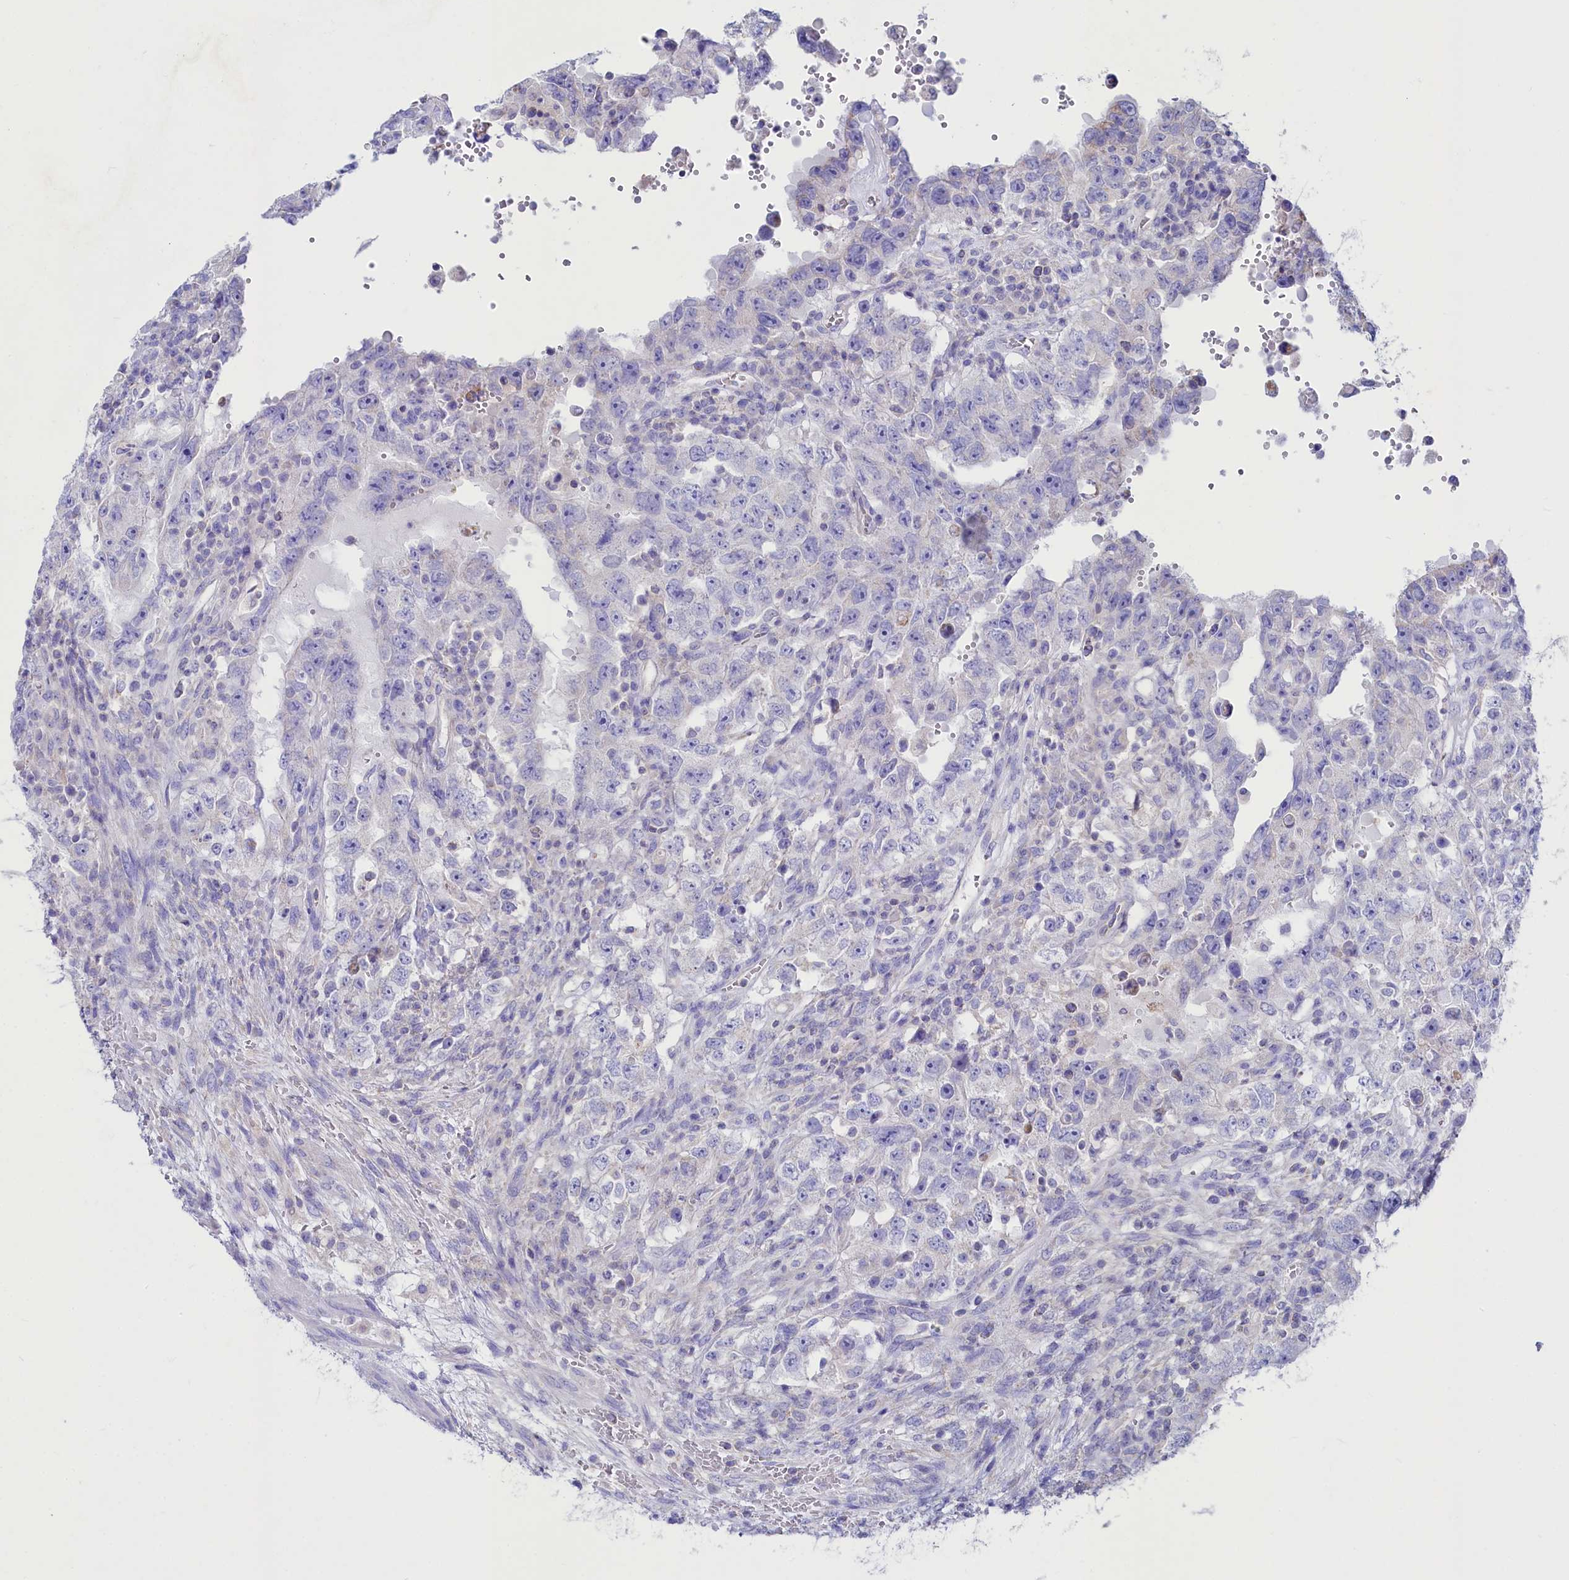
{"staining": {"intensity": "negative", "quantity": "none", "location": "none"}, "tissue": "testis cancer", "cell_type": "Tumor cells", "image_type": "cancer", "snomed": [{"axis": "morphology", "description": "Carcinoma, Embryonal, NOS"}, {"axis": "topography", "description": "Testis"}], "caption": "Protein analysis of testis cancer reveals no significant positivity in tumor cells. (Brightfield microscopy of DAB (3,3'-diaminobenzidine) IHC at high magnification).", "gene": "VPS26B", "patient": {"sex": "male", "age": 26}}